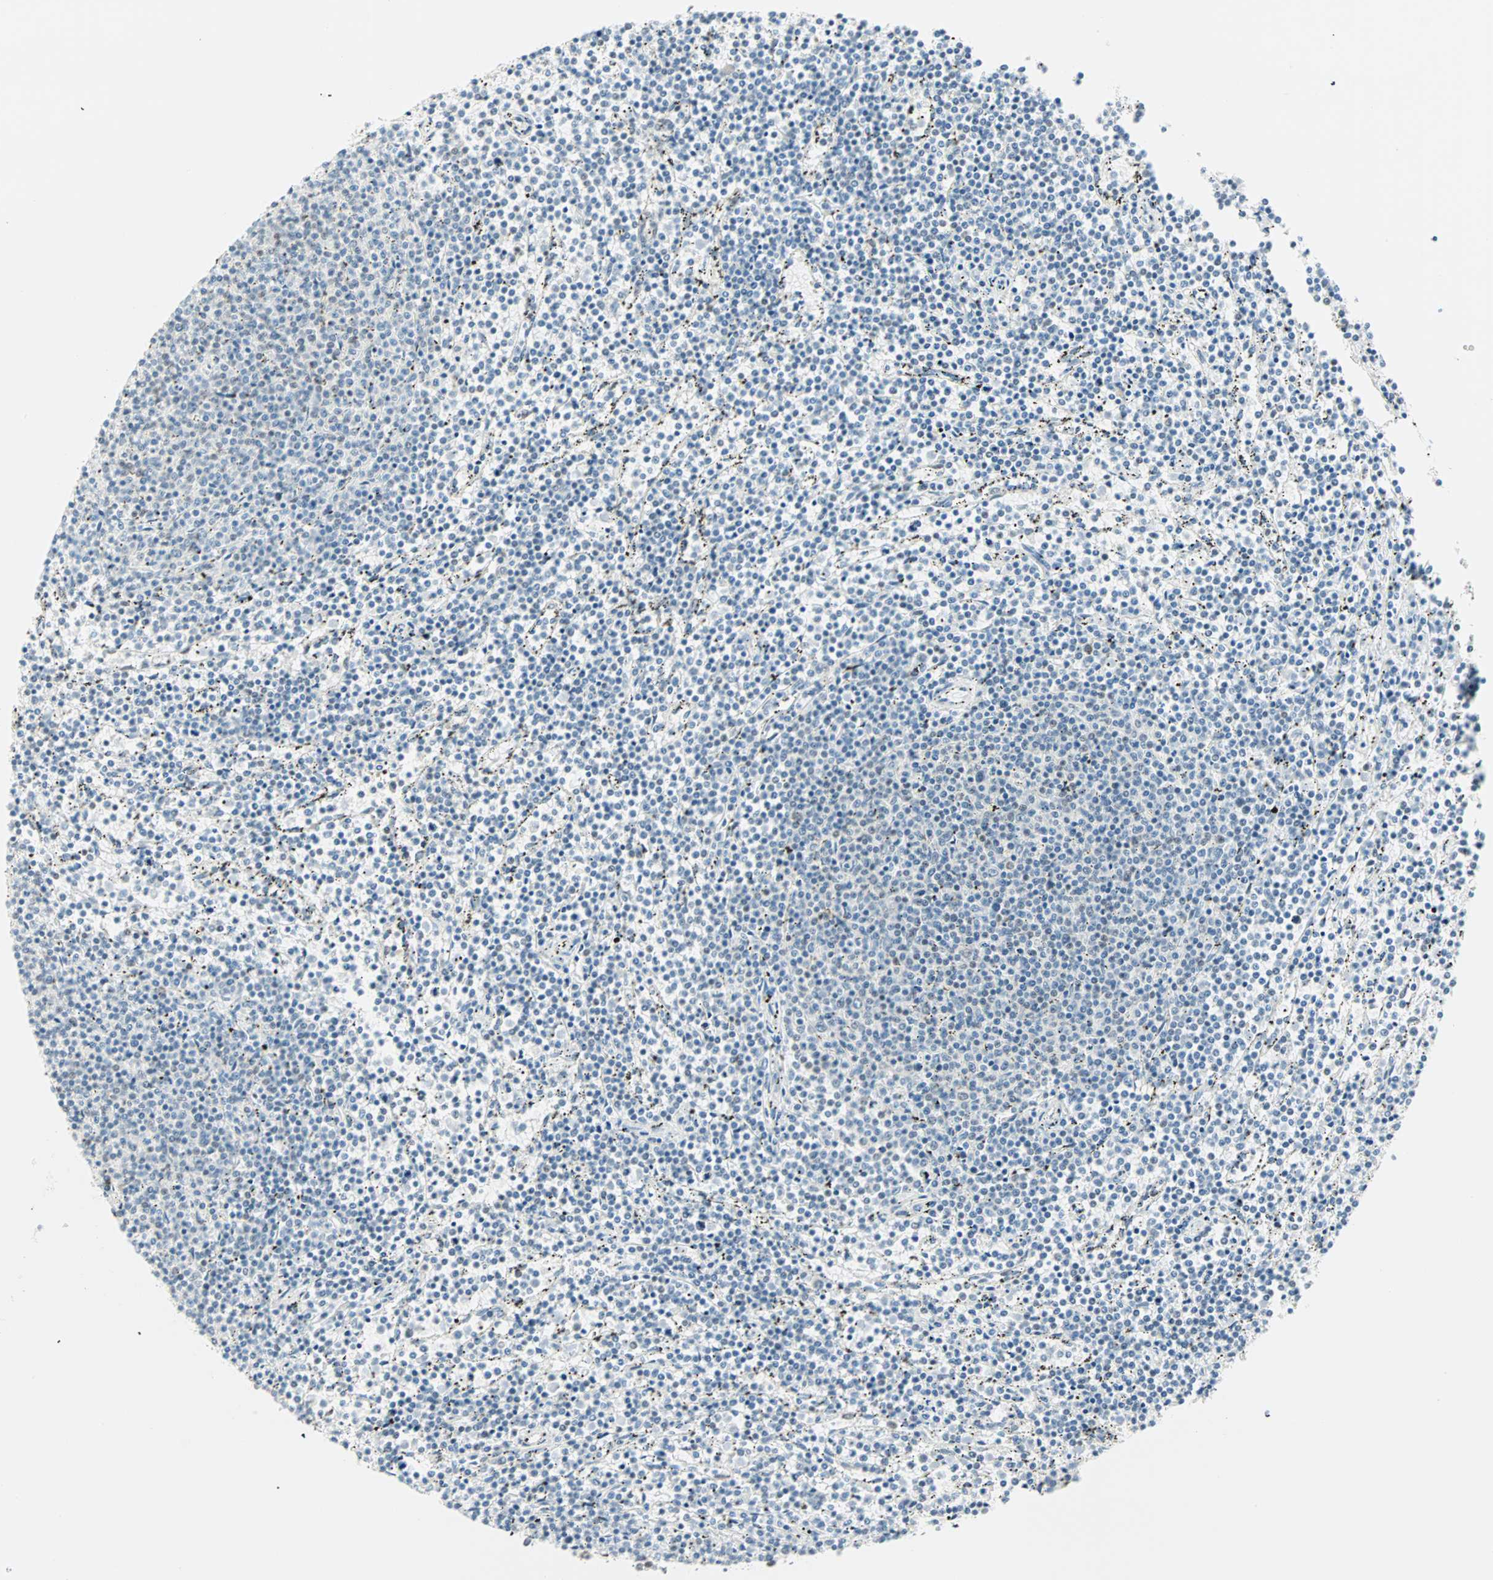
{"staining": {"intensity": "negative", "quantity": "none", "location": "none"}, "tissue": "lymphoma", "cell_type": "Tumor cells", "image_type": "cancer", "snomed": [{"axis": "morphology", "description": "Malignant lymphoma, non-Hodgkin's type, Low grade"}, {"axis": "topography", "description": "Spleen"}], "caption": "There is no significant expression in tumor cells of malignant lymphoma, non-Hodgkin's type (low-grade). (DAB (3,3'-diaminobenzidine) immunohistochemistry visualized using brightfield microscopy, high magnification).", "gene": "PKNOX1", "patient": {"sex": "female", "age": 50}}